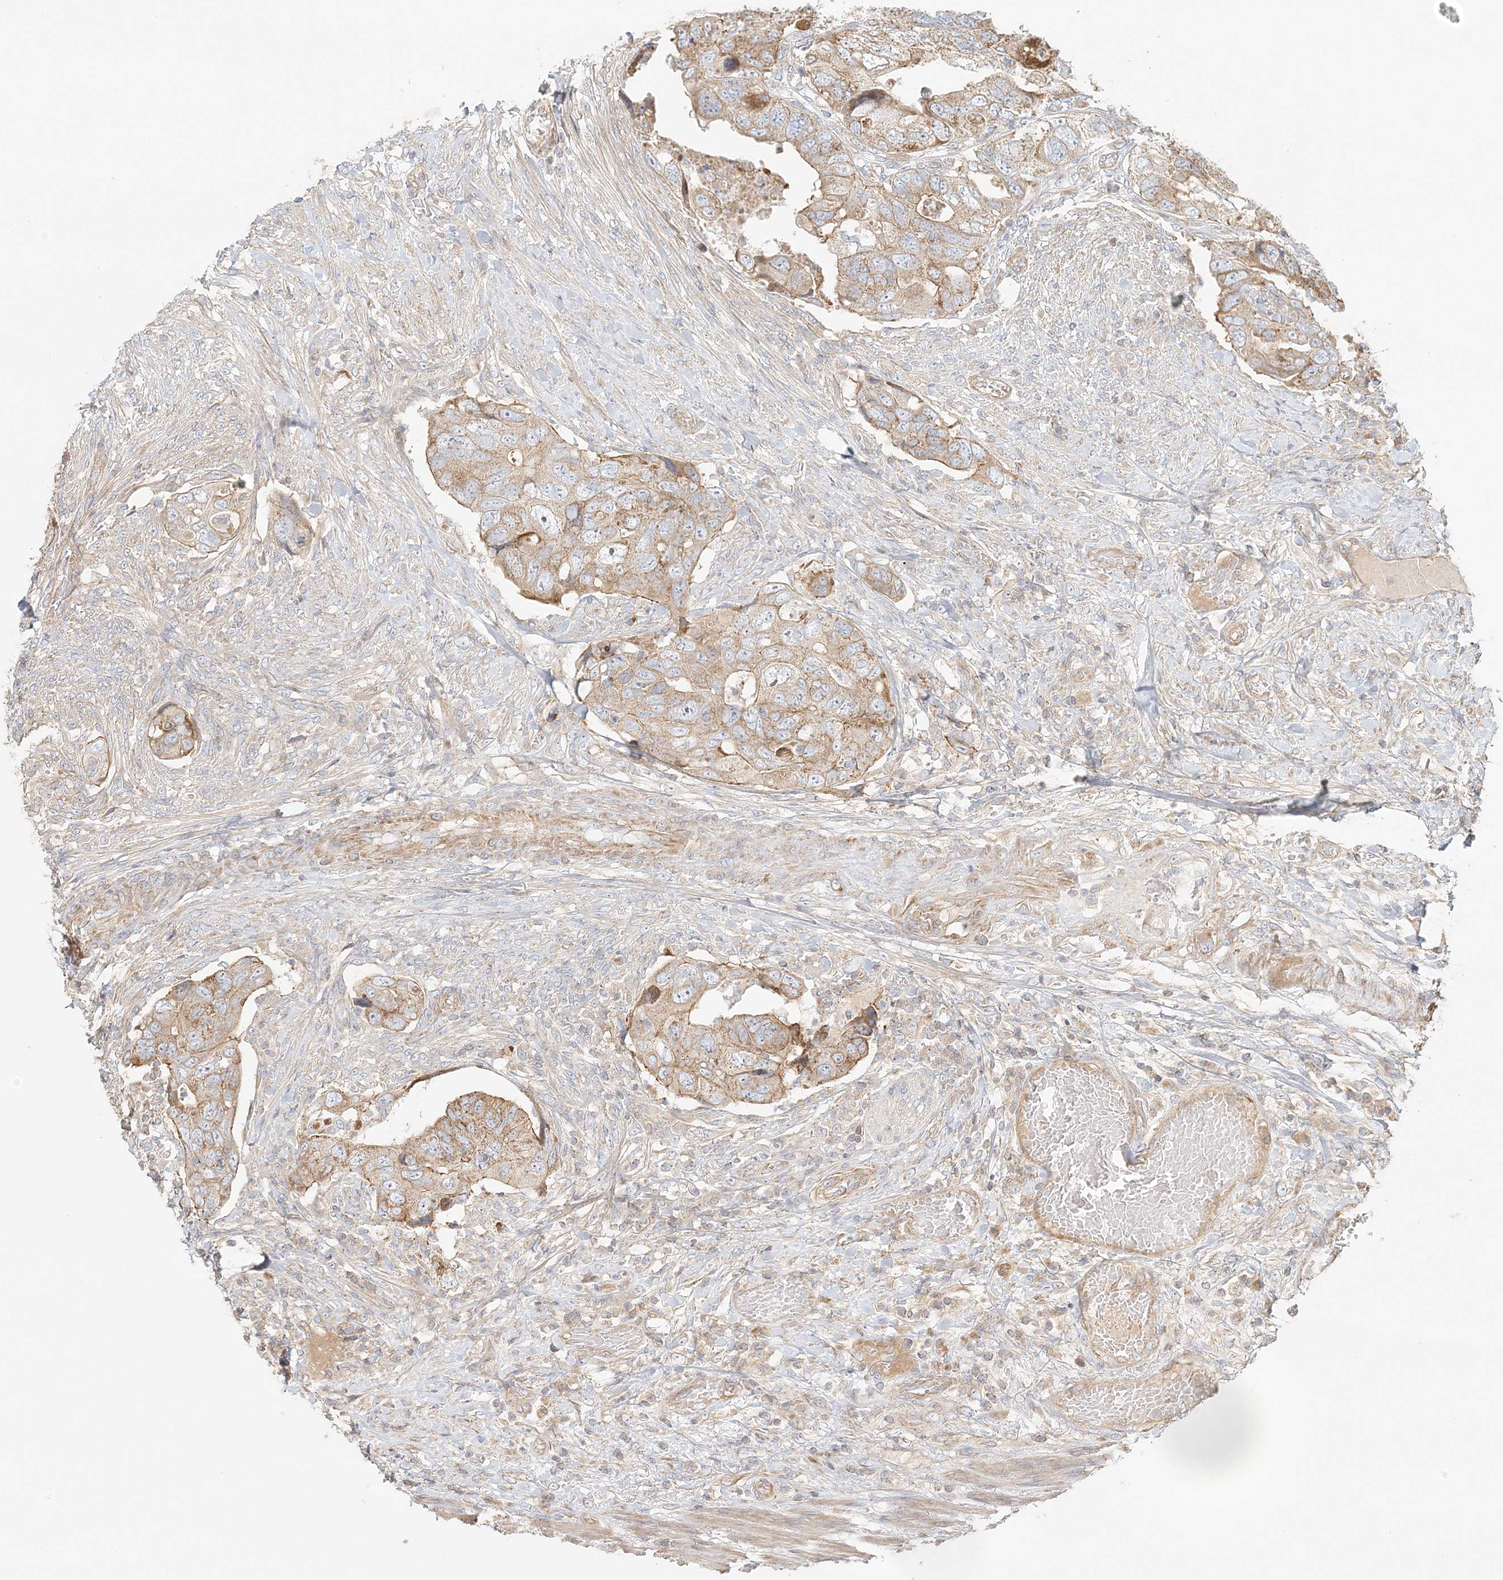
{"staining": {"intensity": "moderate", "quantity": ">75%", "location": "cytoplasmic/membranous"}, "tissue": "colorectal cancer", "cell_type": "Tumor cells", "image_type": "cancer", "snomed": [{"axis": "morphology", "description": "Adenocarcinoma, NOS"}, {"axis": "topography", "description": "Rectum"}], "caption": "Immunohistochemical staining of adenocarcinoma (colorectal) shows moderate cytoplasmic/membranous protein positivity in approximately >75% of tumor cells.", "gene": "KIAA0232", "patient": {"sex": "male", "age": 63}}